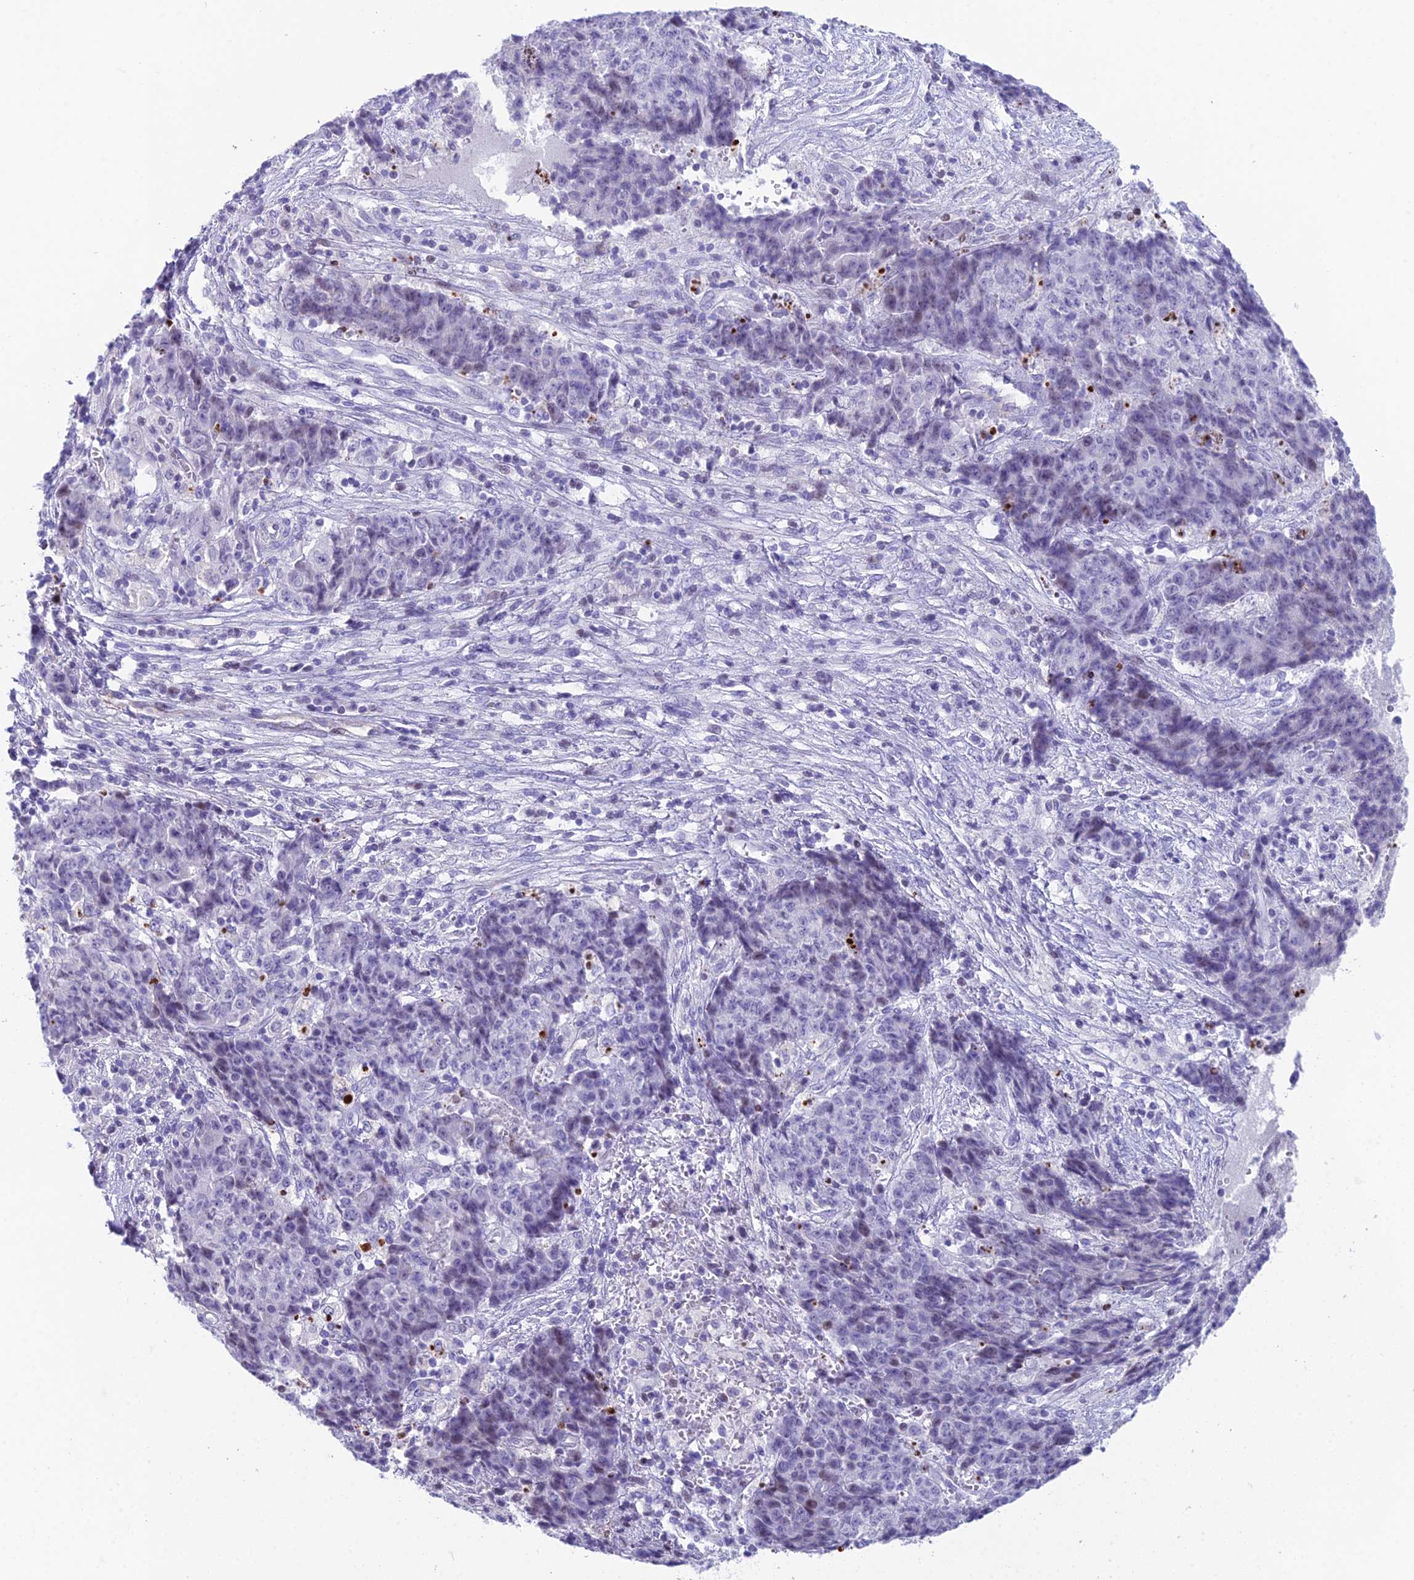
{"staining": {"intensity": "weak", "quantity": "<25%", "location": "nuclear"}, "tissue": "ovarian cancer", "cell_type": "Tumor cells", "image_type": "cancer", "snomed": [{"axis": "morphology", "description": "Carcinoma, endometroid"}, {"axis": "topography", "description": "Ovary"}], "caption": "Tumor cells are negative for brown protein staining in ovarian cancer (endometroid carcinoma).", "gene": "CC2D2A", "patient": {"sex": "female", "age": 42}}